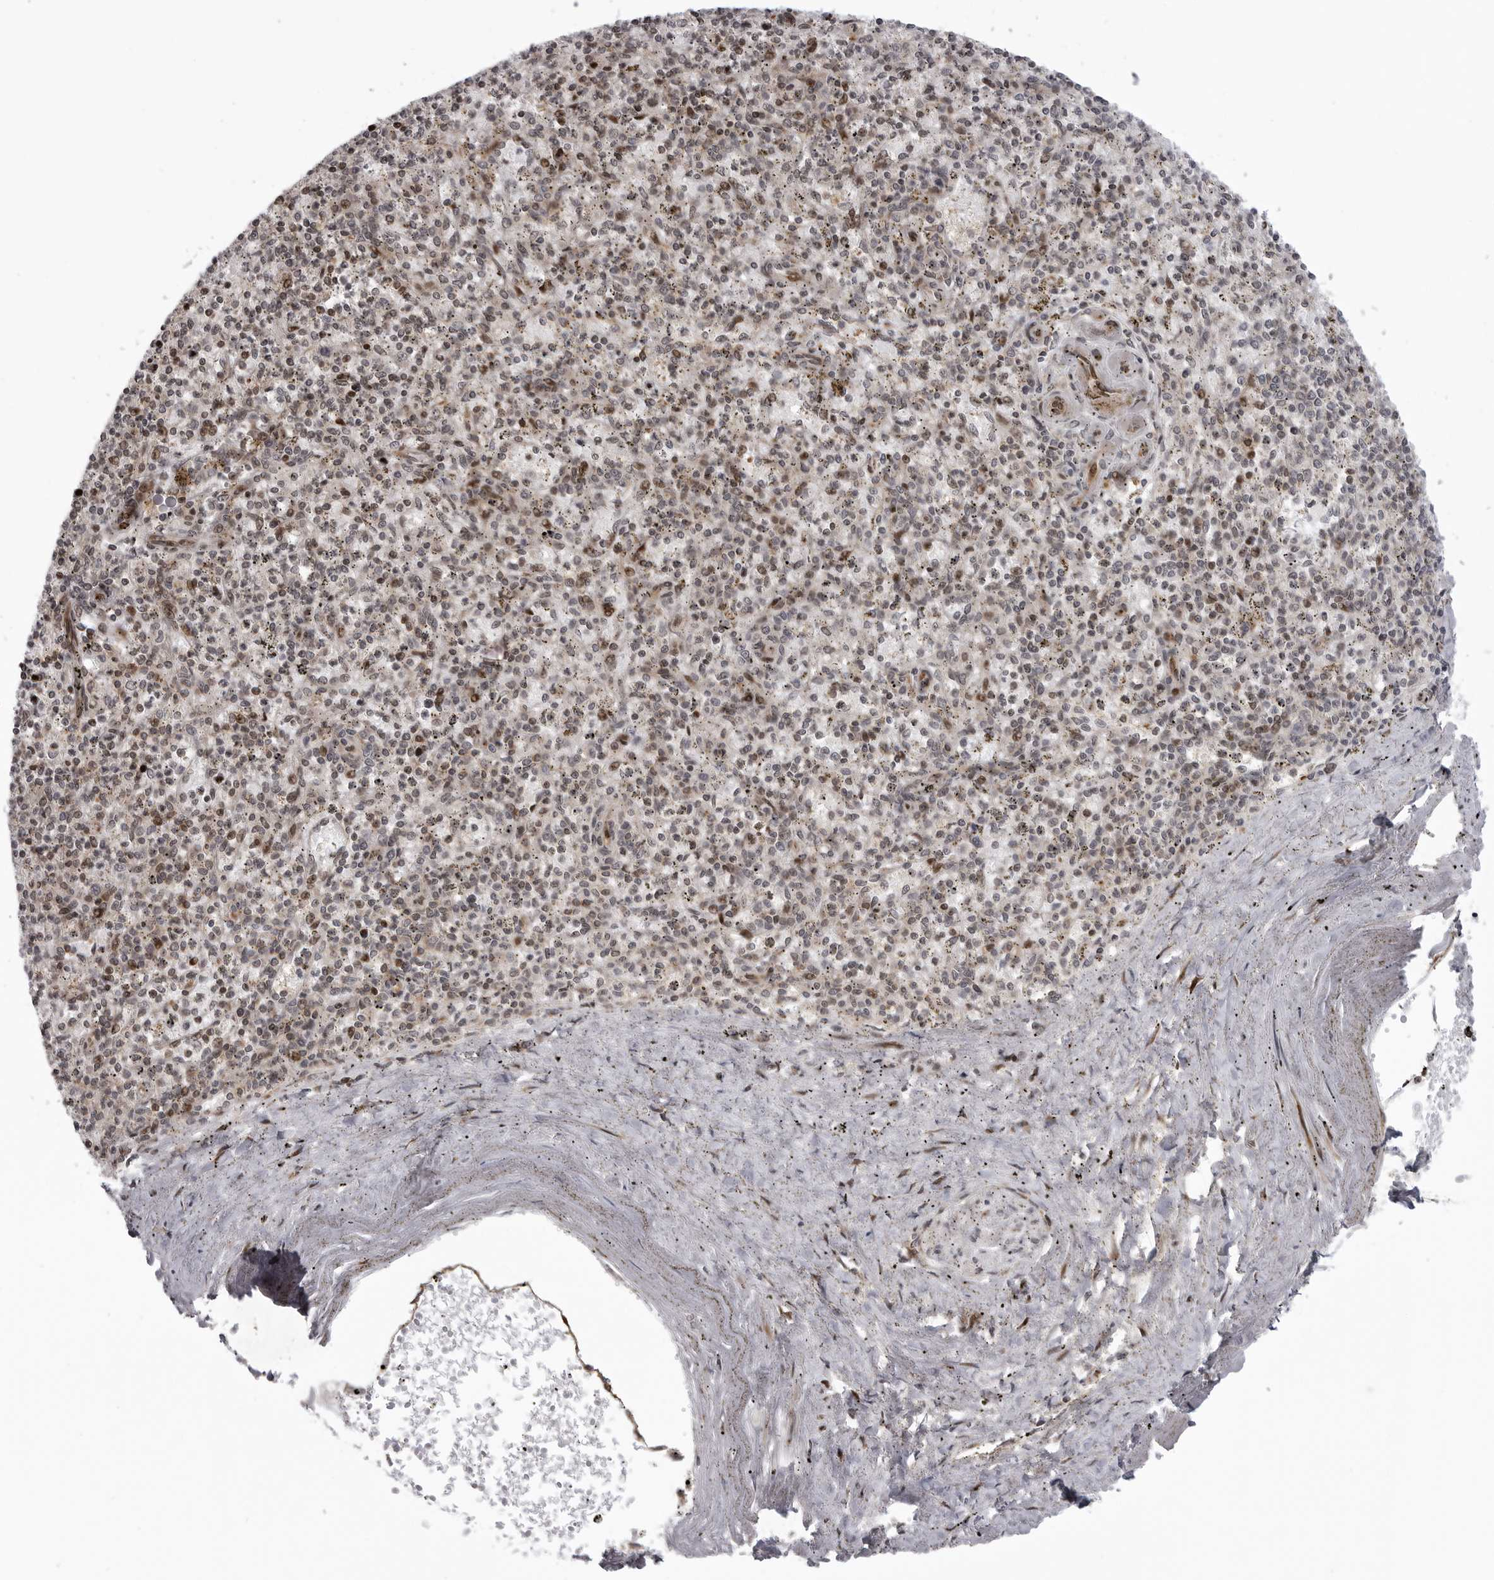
{"staining": {"intensity": "moderate", "quantity": "25%-75%", "location": "nuclear"}, "tissue": "spleen", "cell_type": "Cells in red pulp", "image_type": "normal", "snomed": [{"axis": "morphology", "description": "Normal tissue, NOS"}, {"axis": "topography", "description": "Spleen"}], "caption": "This histopathology image demonstrates immunohistochemistry (IHC) staining of benign human spleen, with medium moderate nuclear expression in about 25%-75% of cells in red pulp.", "gene": "ABL1", "patient": {"sex": "male", "age": 72}}